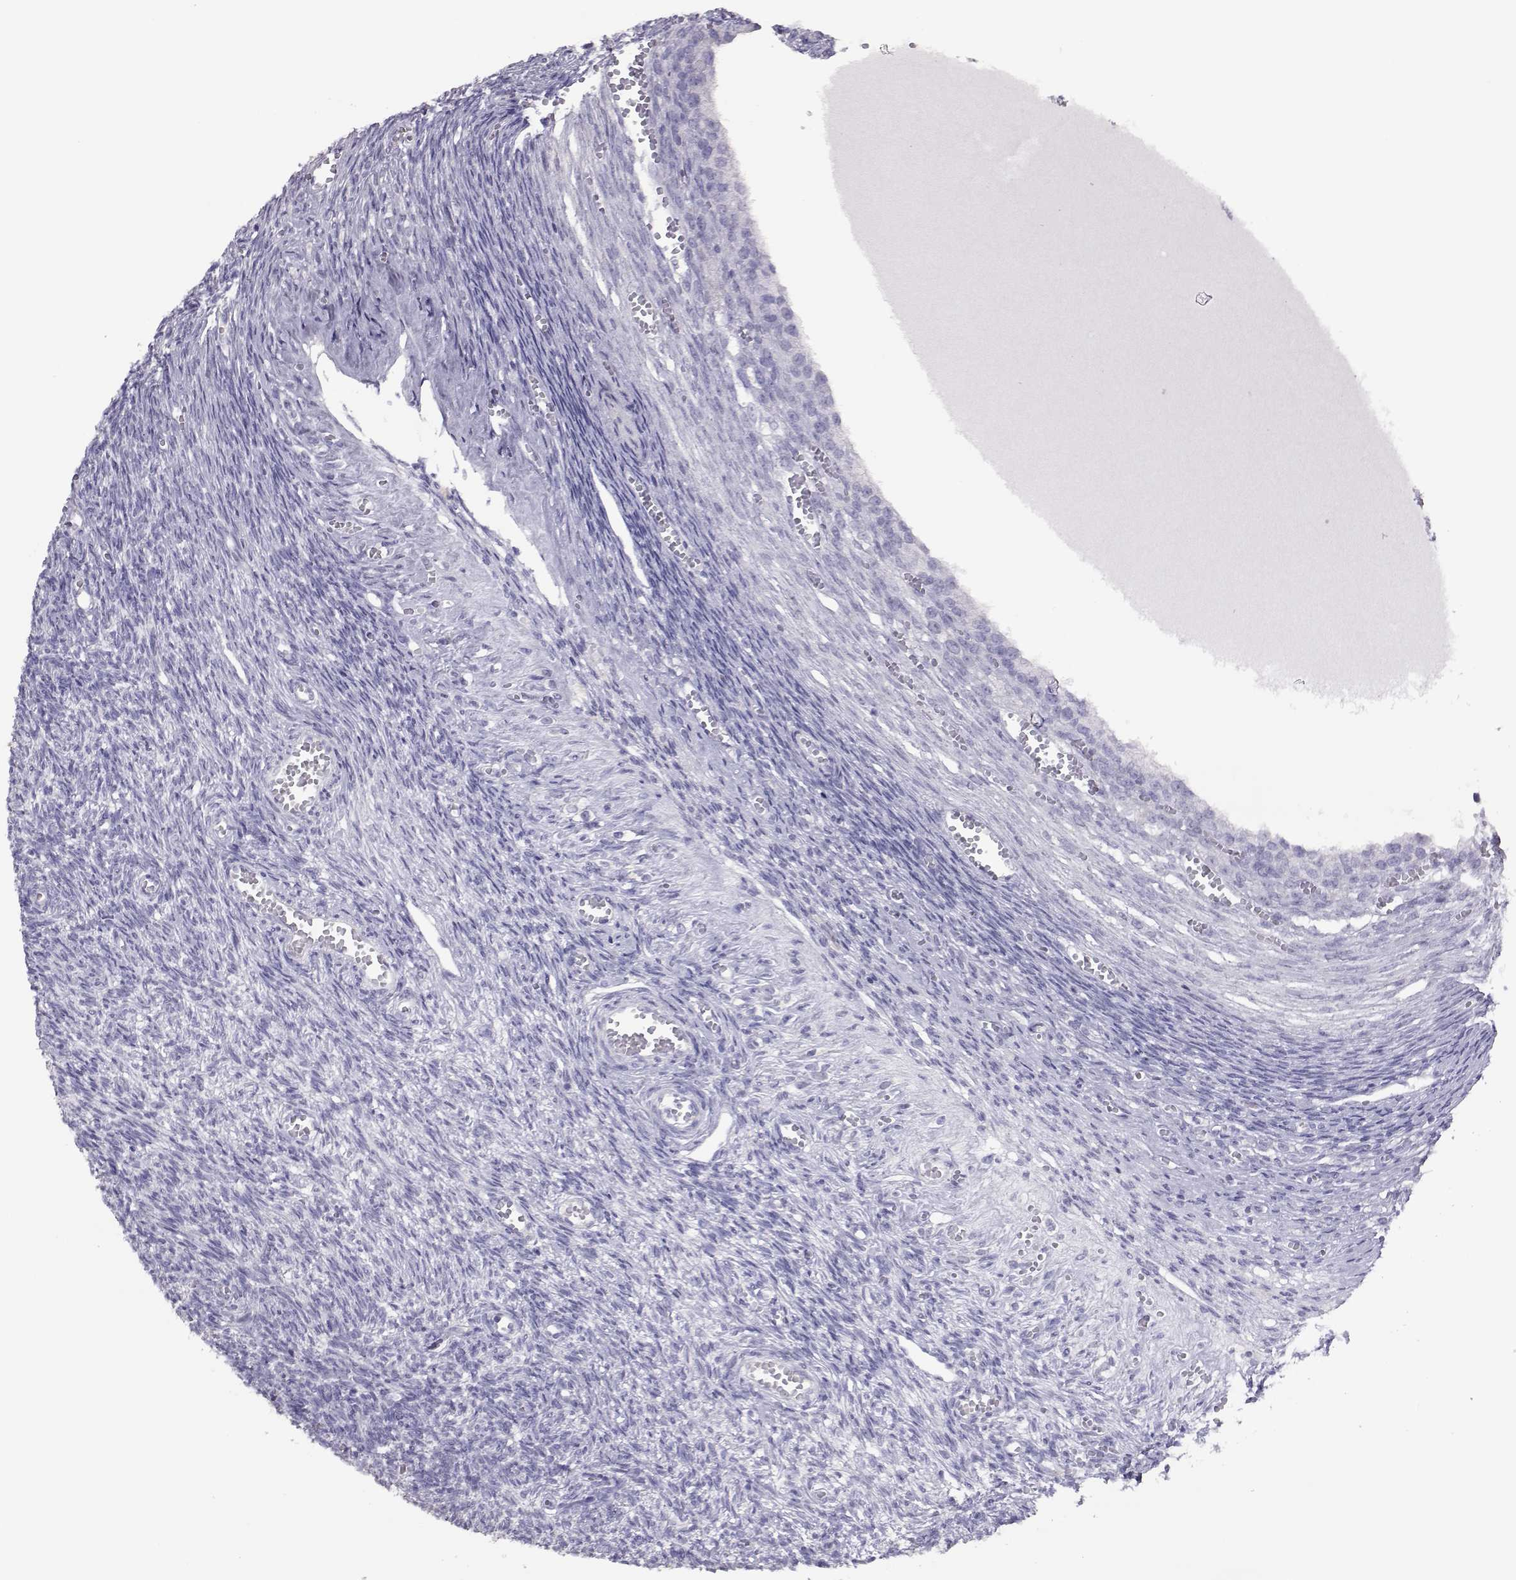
{"staining": {"intensity": "weak", "quantity": "<25%", "location": "cytoplasmic/membranous"}, "tissue": "ovary", "cell_type": "Follicle cells", "image_type": "normal", "snomed": [{"axis": "morphology", "description": "Normal tissue, NOS"}, {"axis": "topography", "description": "Ovary"}], "caption": "This is a image of immunohistochemistry staining of normal ovary, which shows no positivity in follicle cells. (IHC, brightfield microscopy, high magnification).", "gene": "PMCH", "patient": {"sex": "female", "age": 43}}